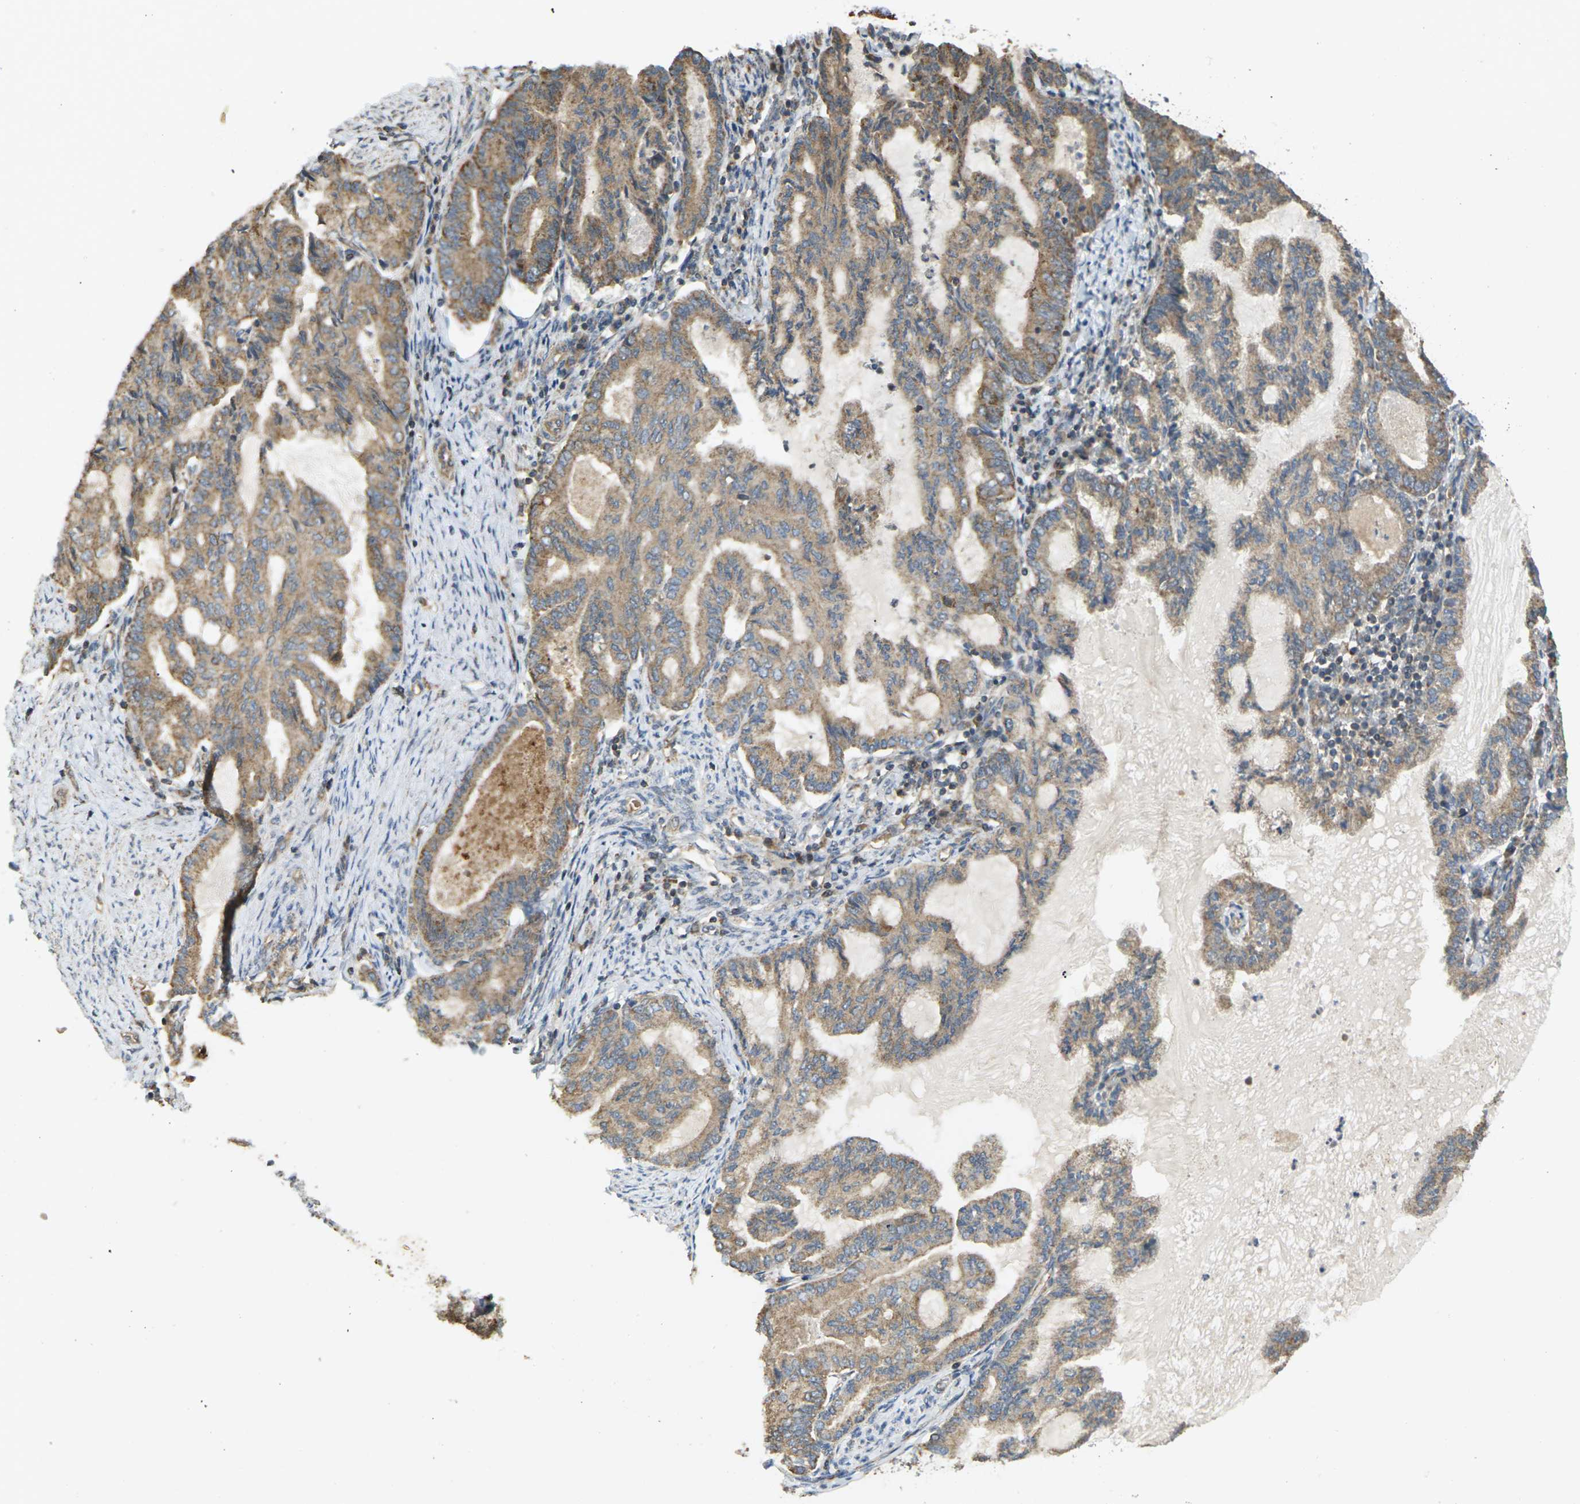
{"staining": {"intensity": "moderate", "quantity": ">75%", "location": "cytoplasmic/membranous"}, "tissue": "endometrial cancer", "cell_type": "Tumor cells", "image_type": "cancer", "snomed": [{"axis": "morphology", "description": "Adenocarcinoma, NOS"}, {"axis": "topography", "description": "Endometrium"}], "caption": "Protein analysis of endometrial cancer tissue demonstrates moderate cytoplasmic/membranous expression in approximately >75% of tumor cells. The staining is performed using DAB (3,3'-diaminobenzidine) brown chromogen to label protein expression. The nuclei are counter-stained blue using hematoxylin.", "gene": "KSR1", "patient": {"sex": "female", "age": 86}}